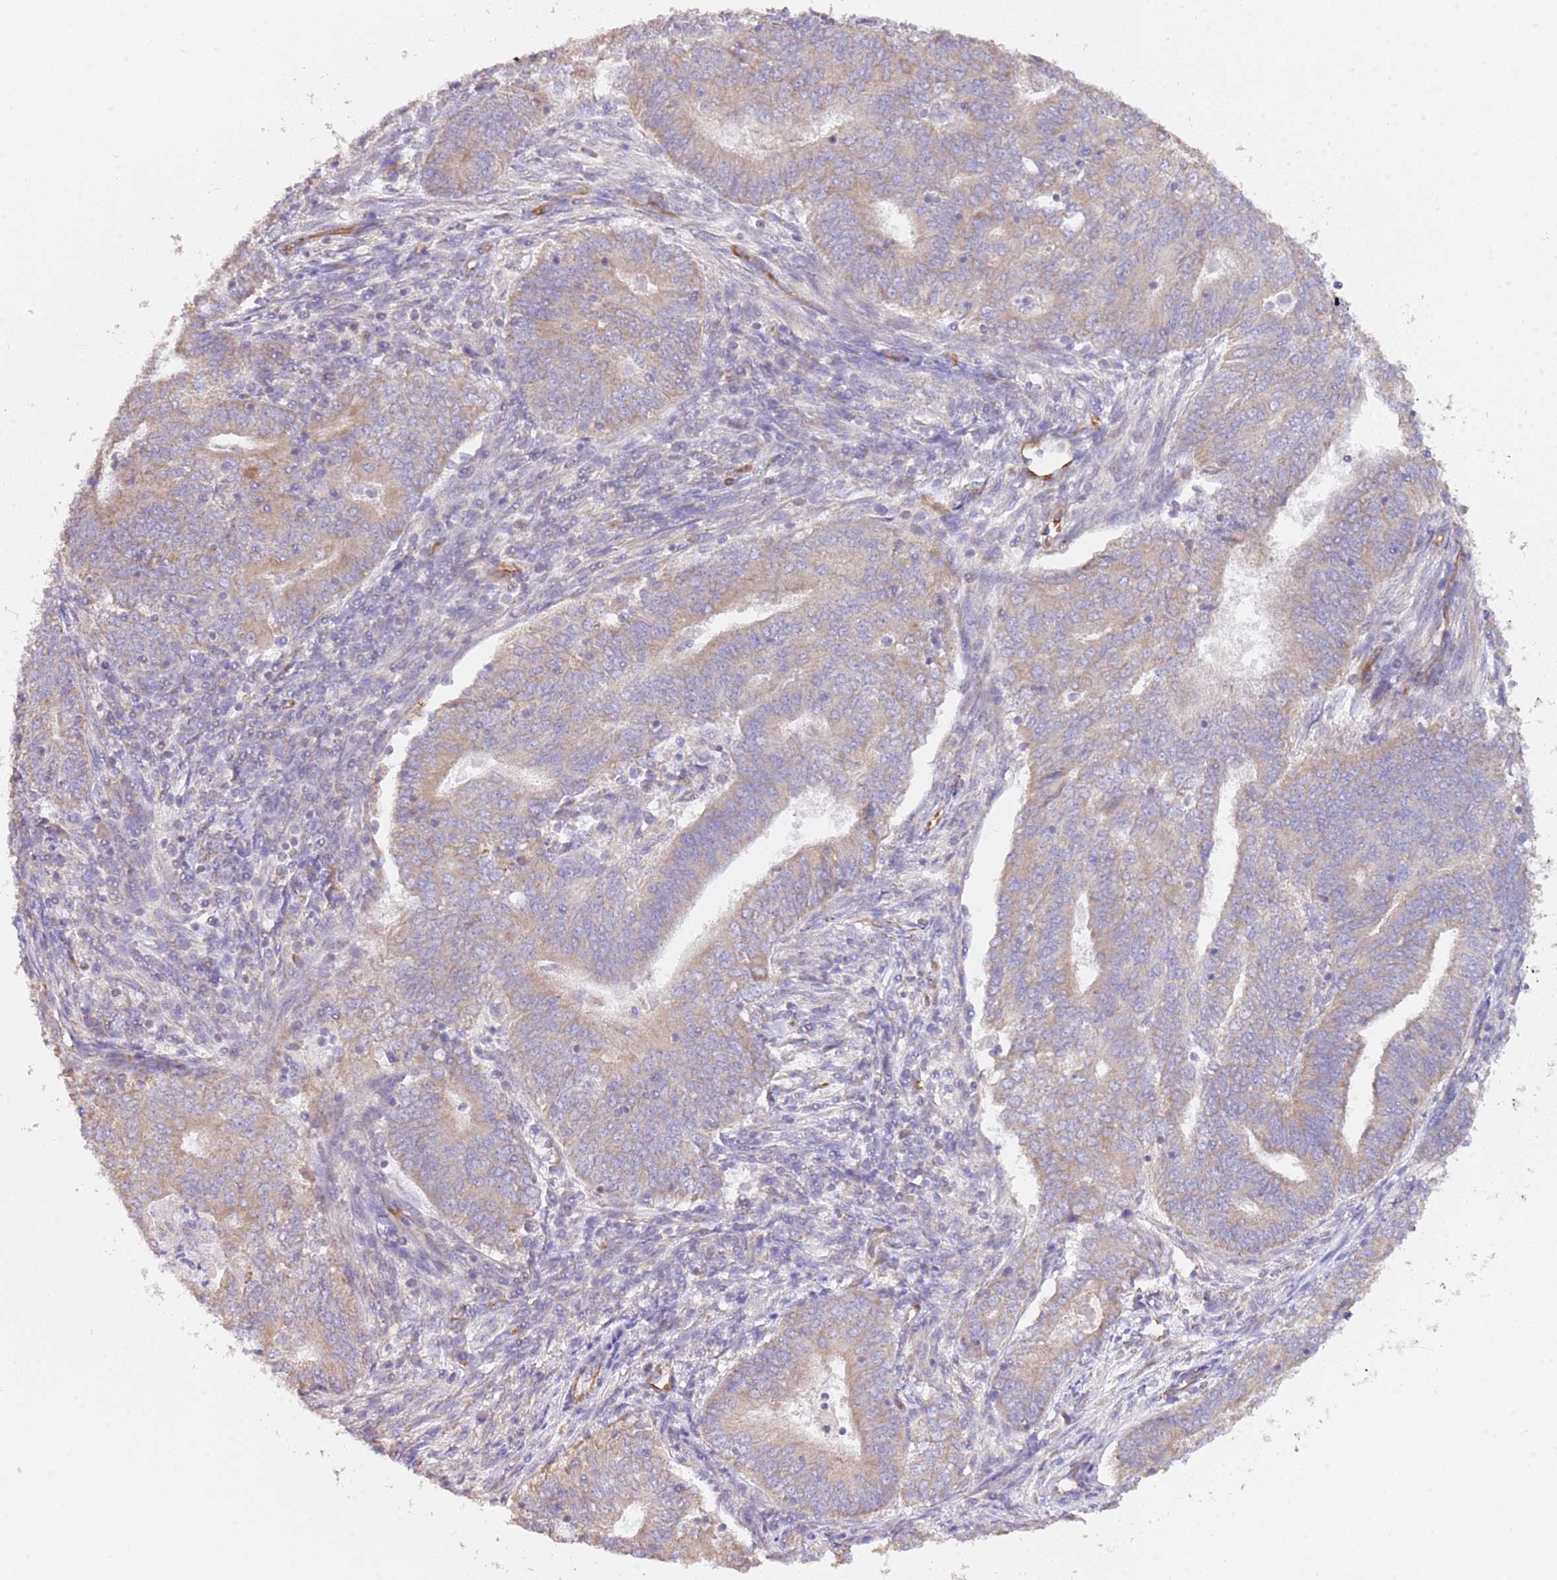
{"staining": {"intensity": "weak", "quantity": ">75%", "location": "cytoplasmic/membranous"}, "tissue": "endometrial cancer", "cell_type": "Tumor cells", "image_type": "cancer", "snomed": [{"axis": "morphology", "description": "Adenocarcinoma, NOS"}, {"axis": "topography", "description": "Endometrium"}], "caption": "A brown stain shows weak cytoplasmic/membranous staining of a protein in adenocarcinoma (endometrial) tumor cells.", "gene": "DOCK9", "patient": {"sex": "female", "age": 62}}